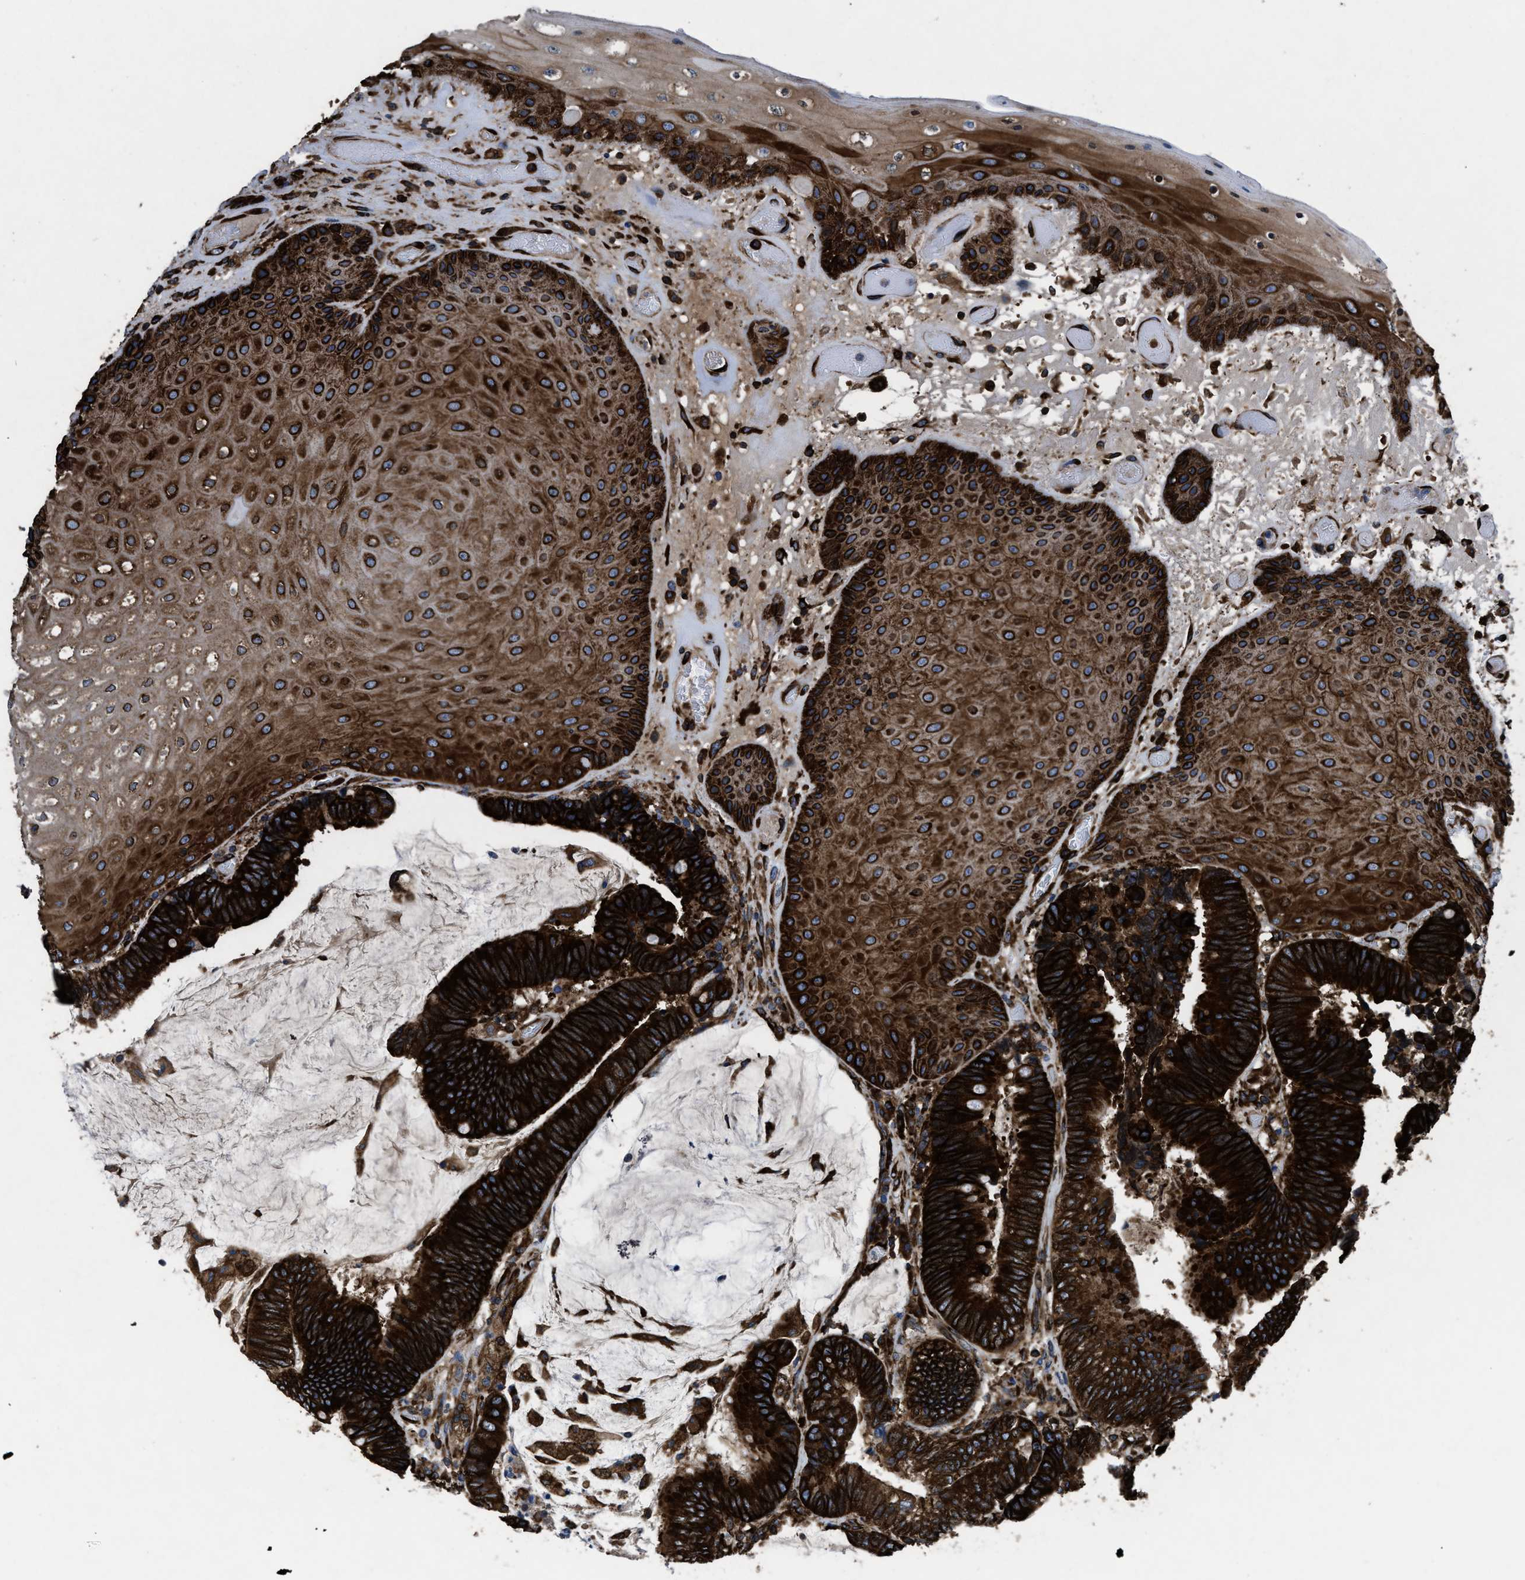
{"staining": {"intensity": "strong", "quantity": ">75%", "location": "cytoplasmic/membranous"}, "tissue": "colorectal cancer", "cell_type": "Tumor cells", "image_type": "cancer", "snomed": [{"axis": "morphology", "description": "Adenocarcinoma, NOS"}, {"axis": "topography", "description": "Rectum"}, {"axis": "topography", "description": "Anal"}], "caption": "Protein analysis of colorectal adenocarcinoma tissue displays strong cytoplasmic/membranous positivity in approximately >75% of tumor cells.", "gene": "CAPRIN1", "patient": {"sex": "female", "age": 89}}